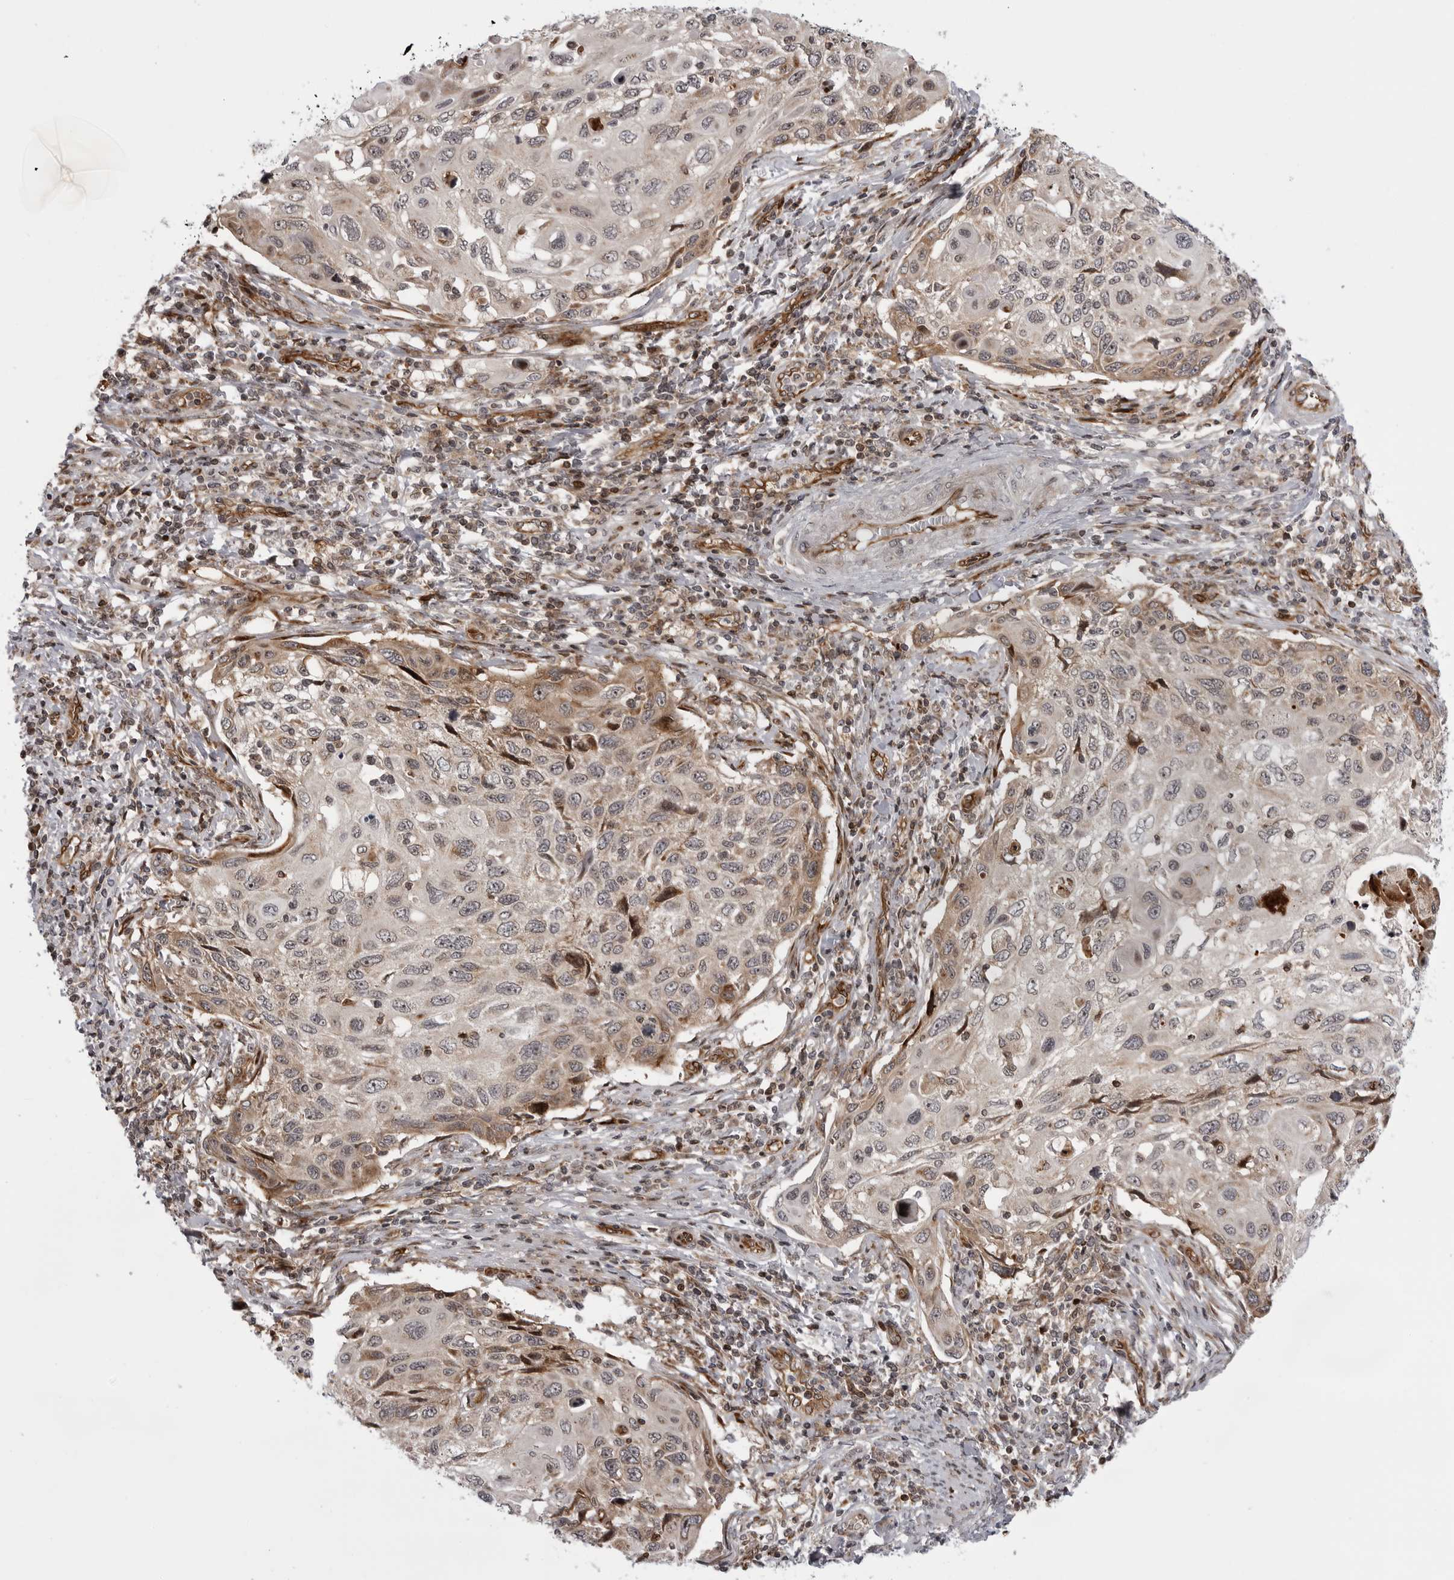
{"staining": {"intensity": "weak", "quantity": "25%-75%", "location": "cytoplasmic/membranous"}, "tissue": "cervical cancer", "cell_type": "Tumor cells", "image_type": "cancer", "snomed": [{"axis": "morphology", "description": "Squamous cell carcinoma, NOS"}, {"axis": "topography", "description": "Cervix"}], "caption": "A histopathology image of human cervical cancer (squamous cell carcinoma) stained for a protein reveals weak cytoplasmic/membranous brown staining in tumor cells. The protein of interest is shown in brown color, while the nuclei are stained blue.", "gene": "ABL1", "patient": {"sex": "female", "age": 70}}